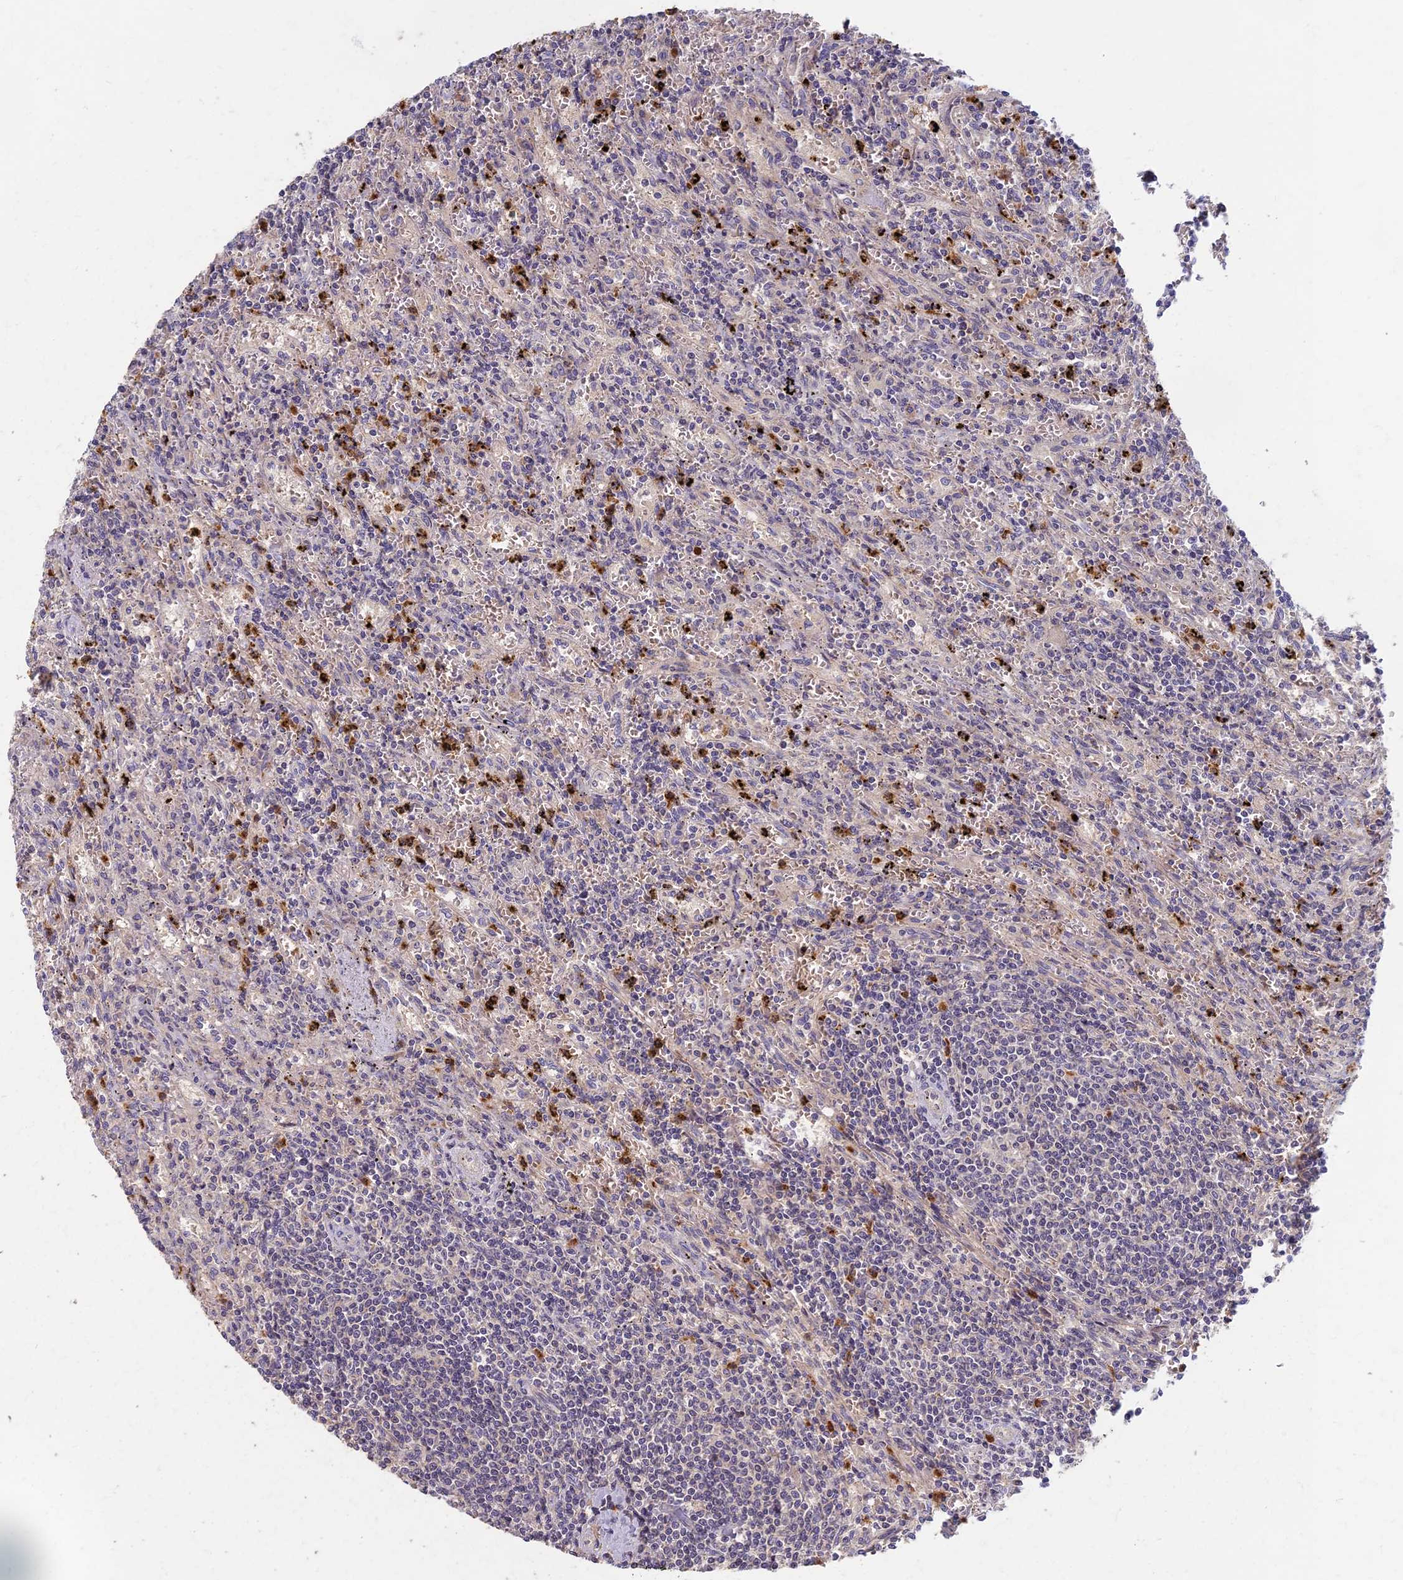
{"staining": {"intensity": "negative", "quantity": "none", "location": "none"}, "tissue": "lymphoma", "cell_type": "Tumor cells", "image_type": "cancer", "snomed": [{"axis": "morphology", "description": "Malignant lymphoma, non-Hodgkin's type, Low grade"}, {"axis": "topography", "description": "Spleen"}], "caption": "Tumor cells show no significant protein positivity in malignant lymphoma, non-Hodgkin's type (low-grade).", "gene": "AP4E1", "patient": {"sex": "male", "age": 76}}